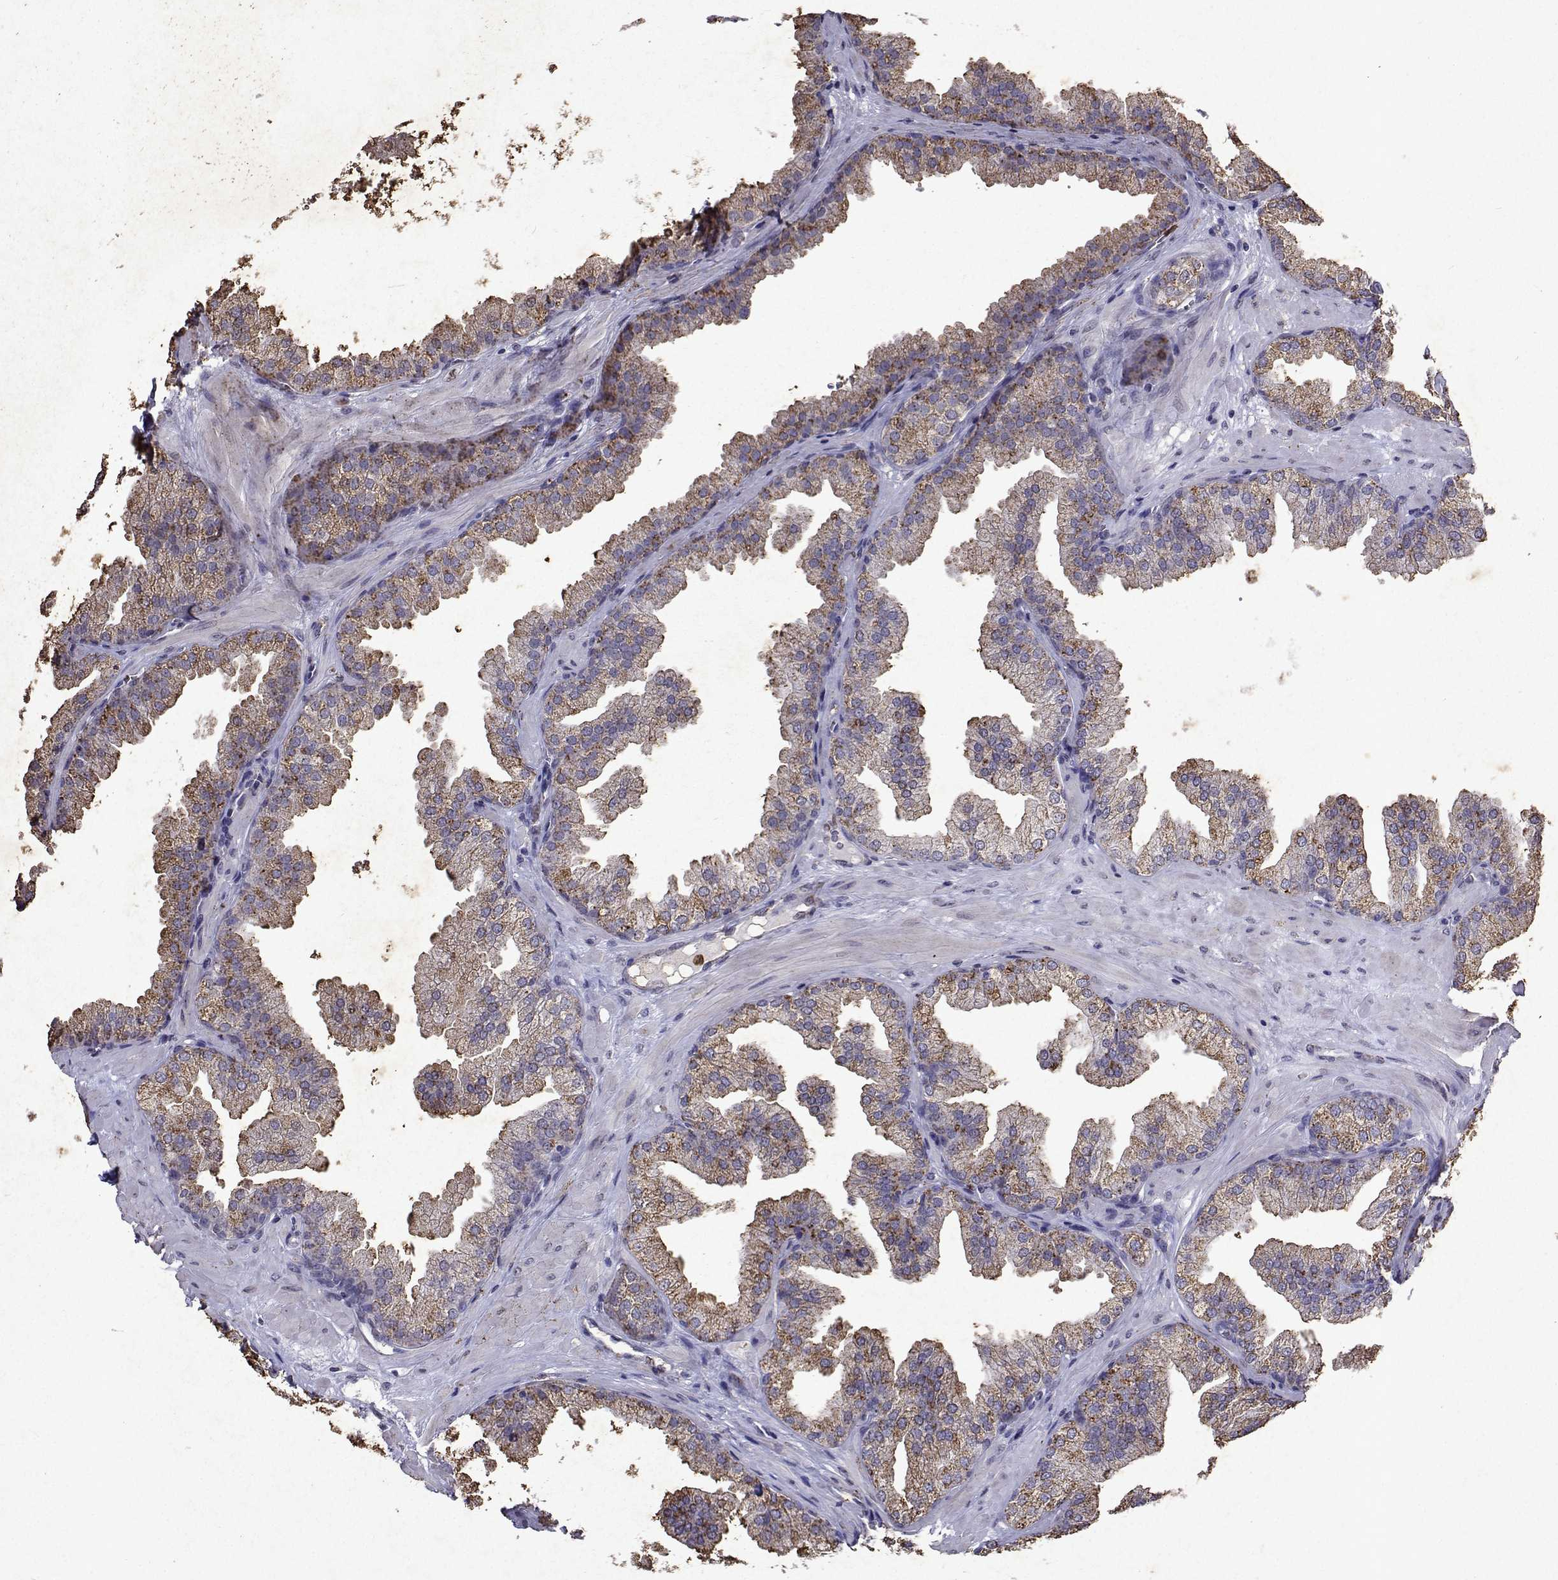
{"staining": {"intensity": "moderate", "quantity": "25%-75%", "location": "cytoplasmic/membranous"}, "tissue": "prostate", "cell_type": "Glandular cells", "image_type": "normal", "snomed": [{"axis": "morphology", "description": "Normal tissue, NOS"}, {"axis": "topography", "description": "Prostate"}], "caption": "A brown stain shows moderate cytoplasmic/membranous positivity of a protein in glandular cells of benign prostate.", "gene": "DUSP28", "patient": {"sex": "male", "age": 37}}